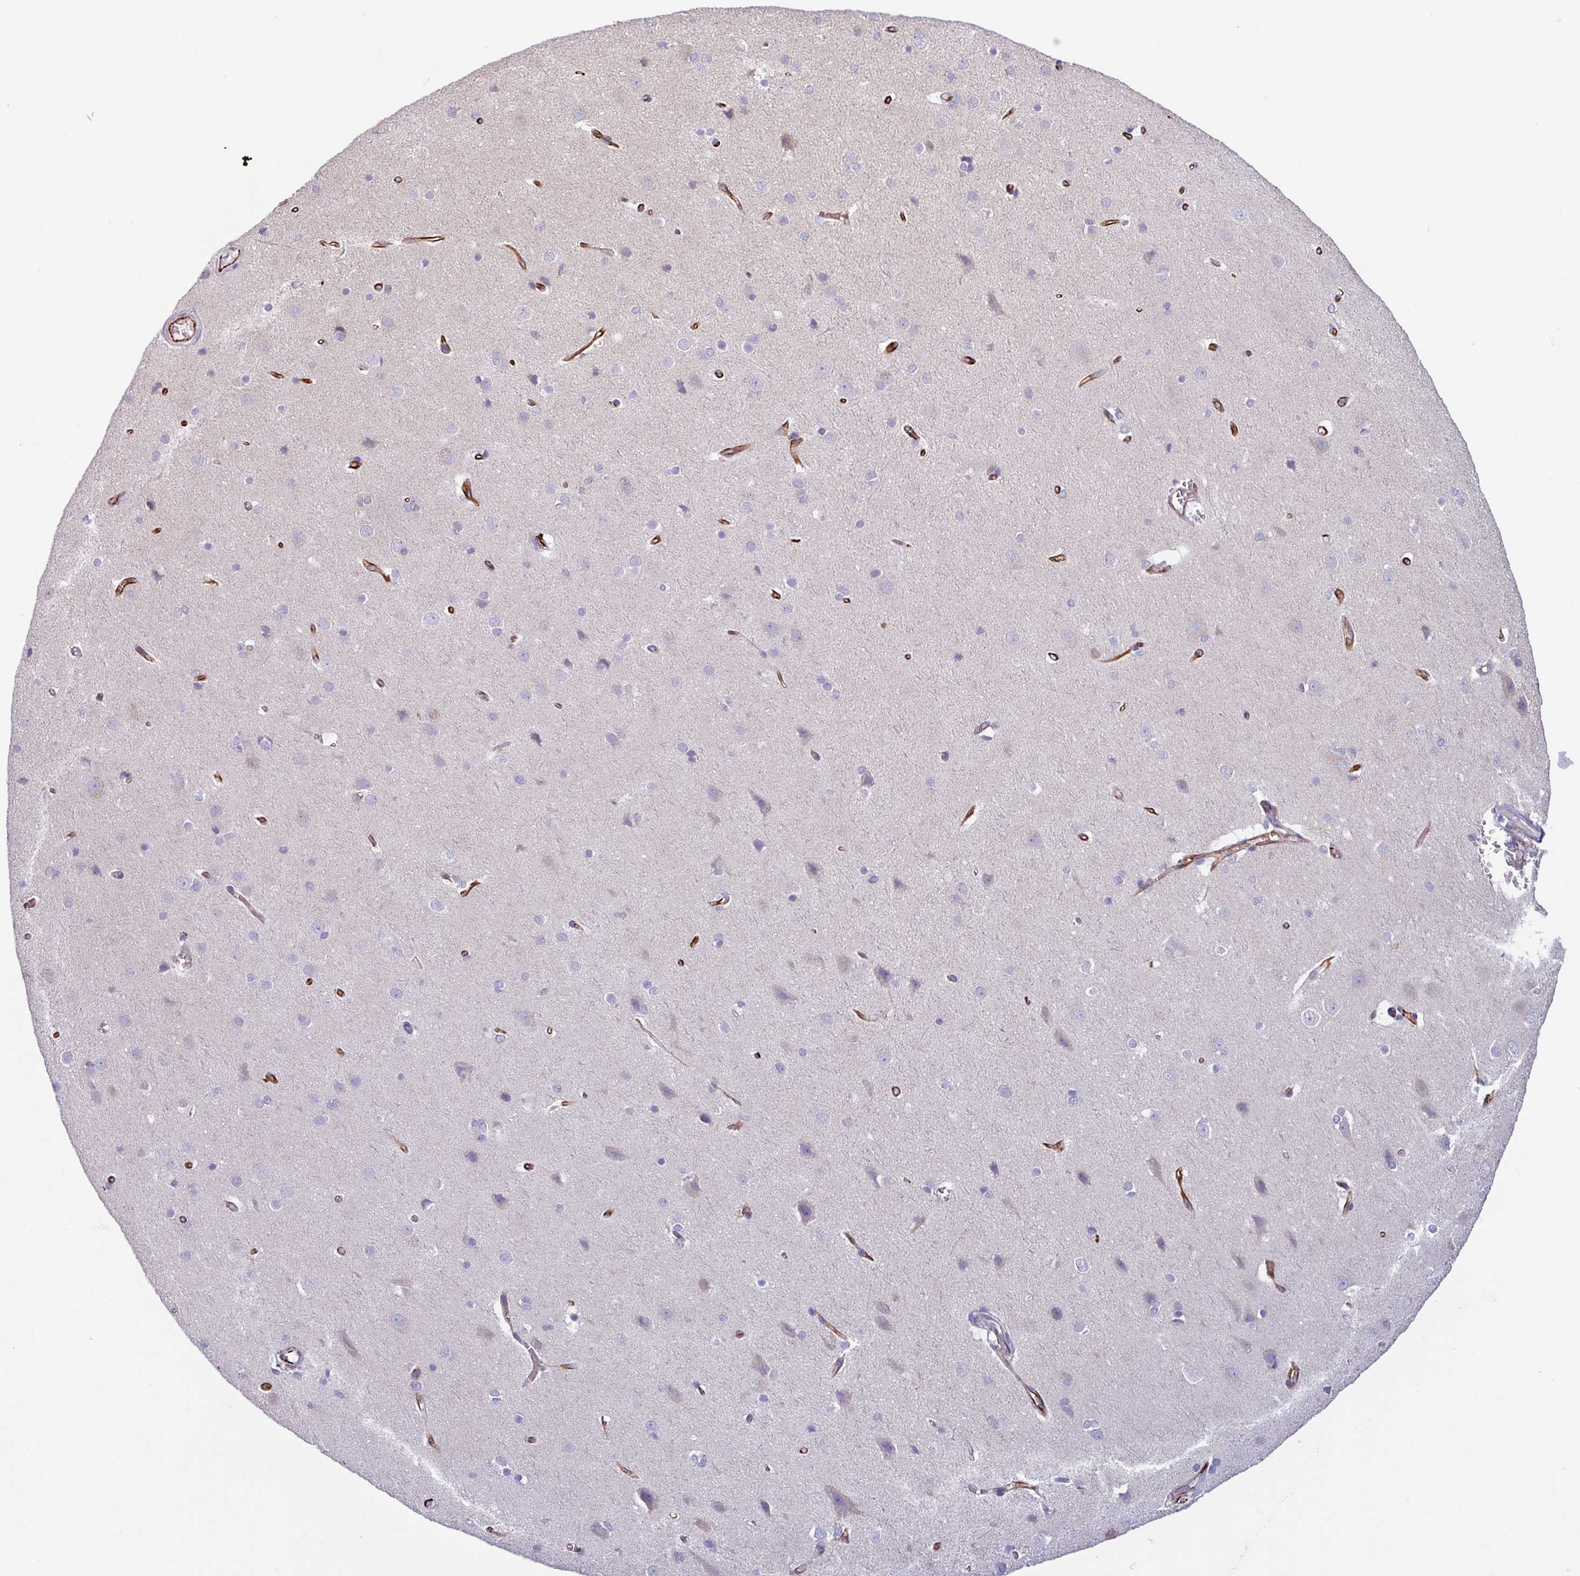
{"staining": {"intensity": "strong", "quantity": ">75%", "location": "cytoplasmic/membranous"}, "tissue": "cerebral cortex", "cell_type": "Endothelial cells", "image_type": "normal", "snomed": [{"axis": "morphology", "description": "Normal tissue, NOS"}, {"axis": "topography", "description": "Cerebral cortex"}], "caption": "This is an image of immunohistochemistry staining of normal cerebral cortex, which shows strong expression in the cytoplasmic/membranous of endothelial cells.", "gene": "BTD", "patient": {"sex": "male", "age": 37}}